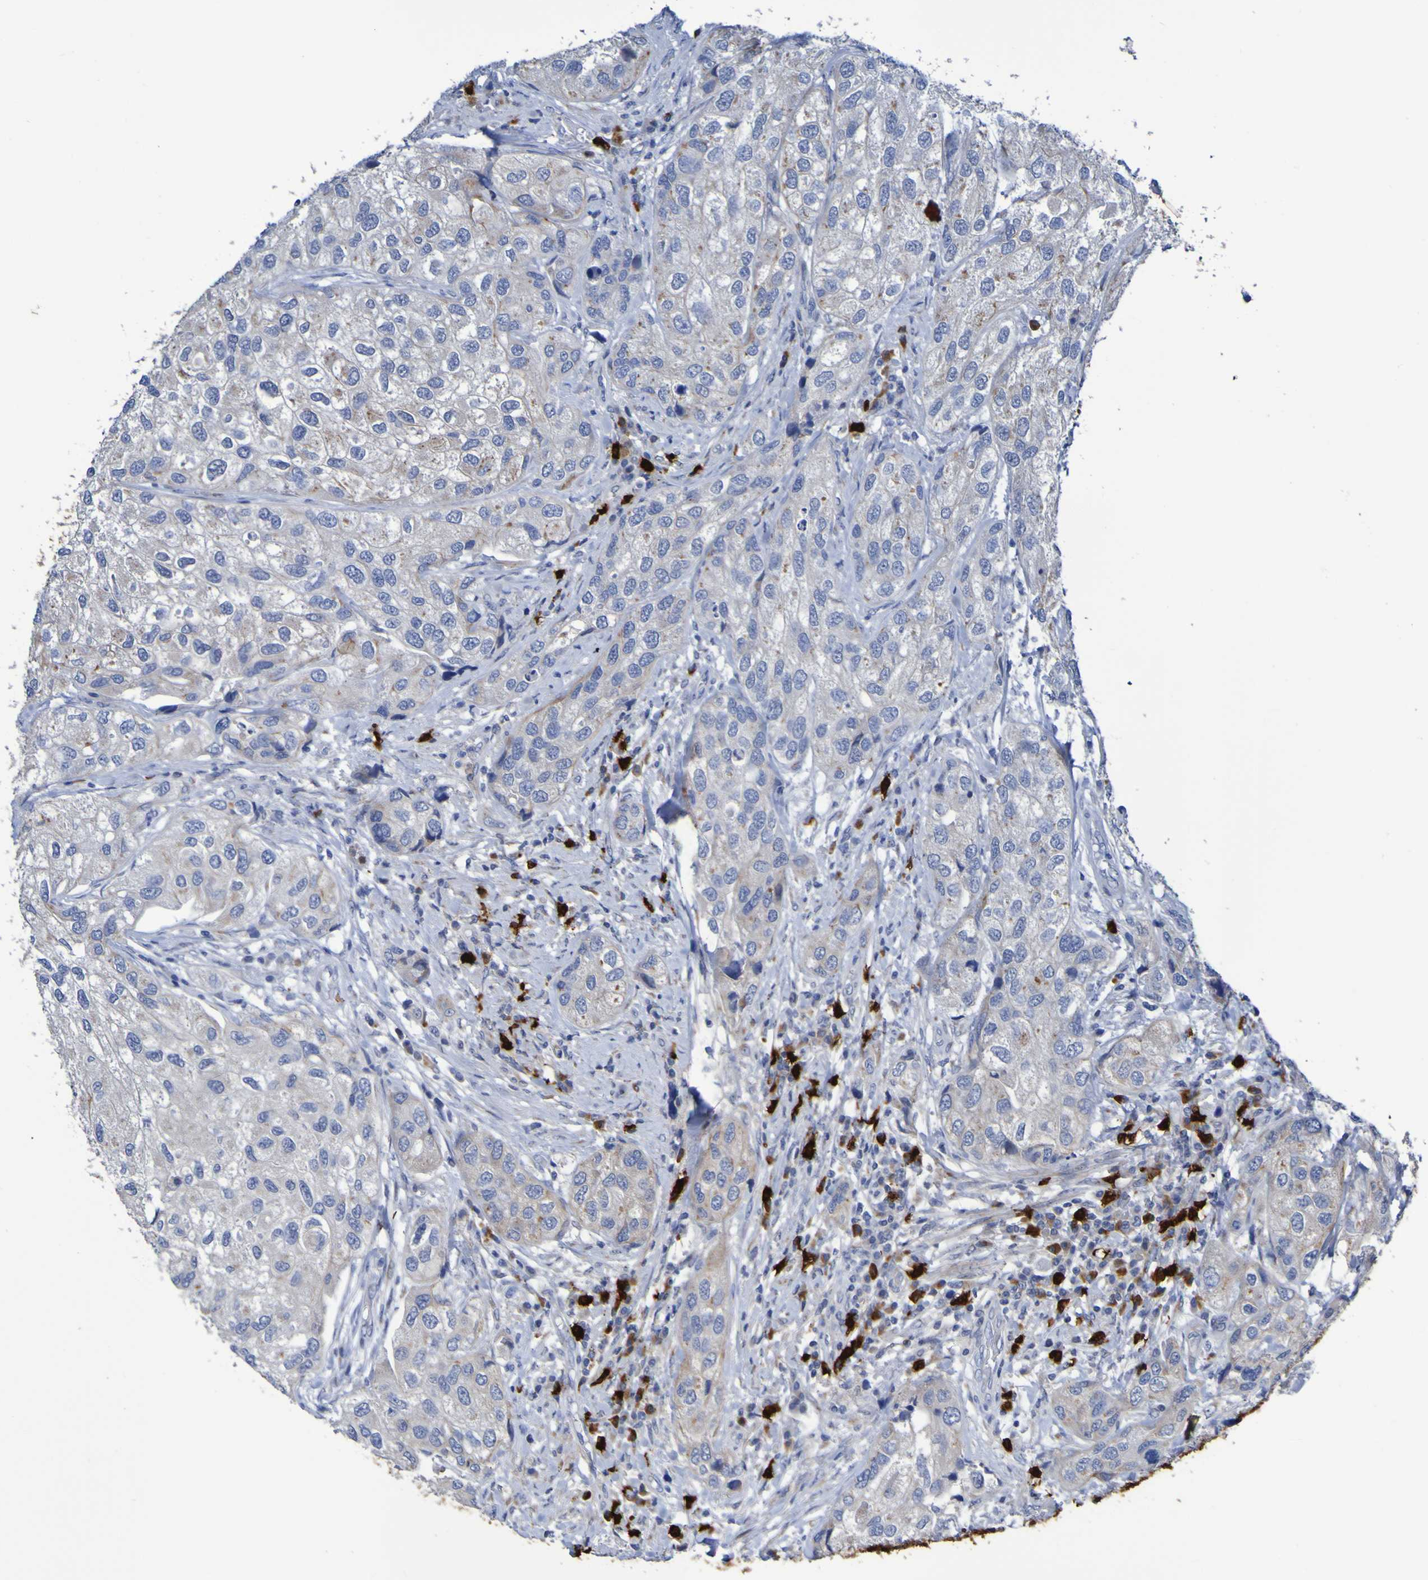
{"staining": {"intensity": "weak", "quantity": "25%-75%", "location": "cytoplasmic/membranous"}, "tissue": "urothelial cancer", "cell_type": "Tumor cells", "image_type": "cancer", "snomed": [{"axis": "morphology", "description": "Urothelial carcinoma, High grade"}, {"axis": "topography", "description": "Urinary bladder"}], "caption": "Immunohistochemistry (IHC) histopathology image of neoplastic tissue: urothelial cancer stained using immunohistochemistry (IHC) reveals low levels of weak protein expression localized specifically in the cytoplasmic/membranous of tumor cells, appearing as a cytoplasmic/membranous brown color.", "gene": "C11orf24", "patient": {"sex": "female", "age": 64}}